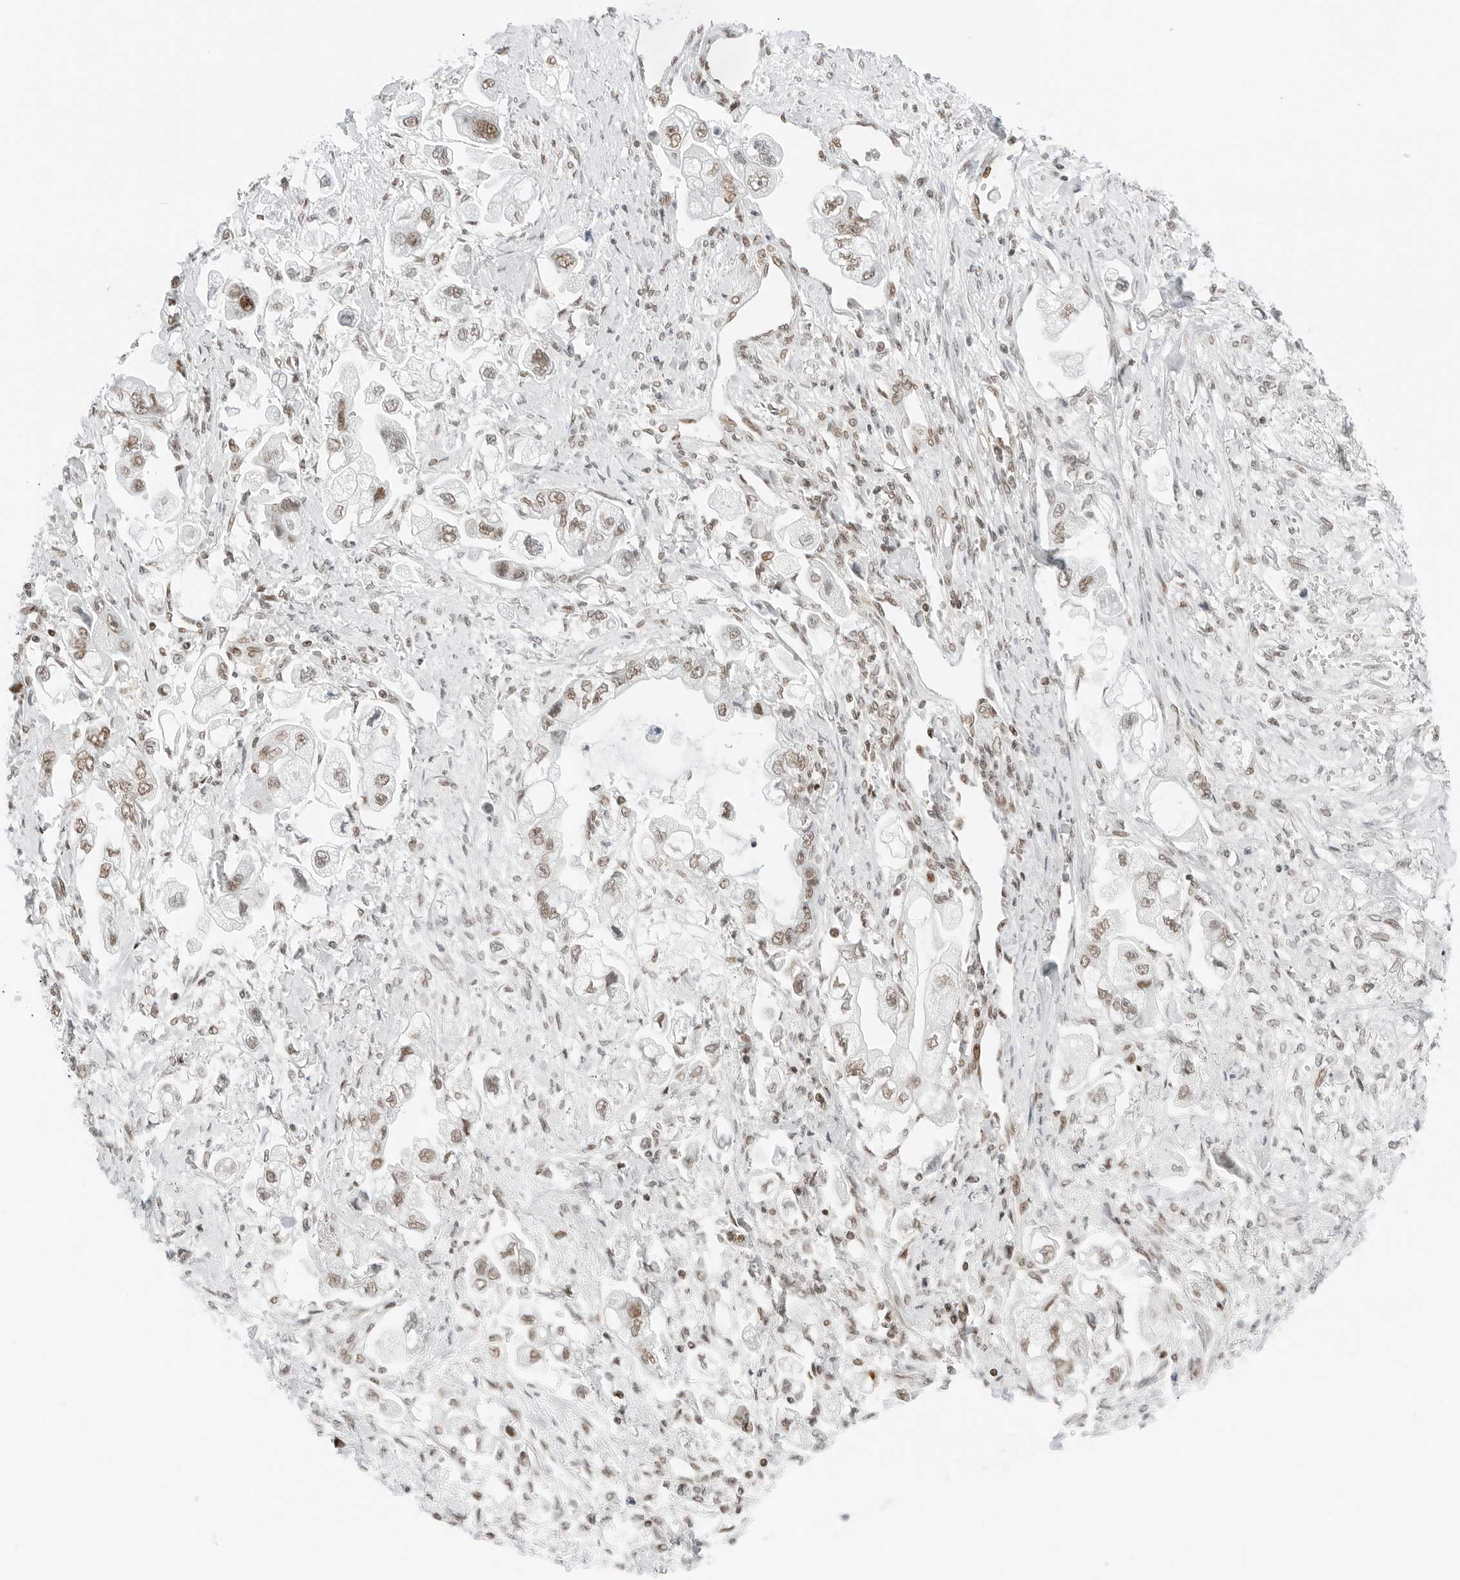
{"staining": {"intensity": "weak", "quantity": ">75%", "location": "nuclear"}, "tissue": "stomach cancer", "cell_type": "Tumor cells", "image_type": "cancer", "snomed": [{"axis": "morphology", "description": "Adenocarcinoma, NOS"}, {"axis": "topography", "description": "Stomach"}], "caption": "Immunohistochemical staining of human adenocarcinoma (stomach) shows weak nuclear protein expression in about >75% of tumor cells.", "gene": "CRTC2", "patient": {"sex": "male", "age": 62}}